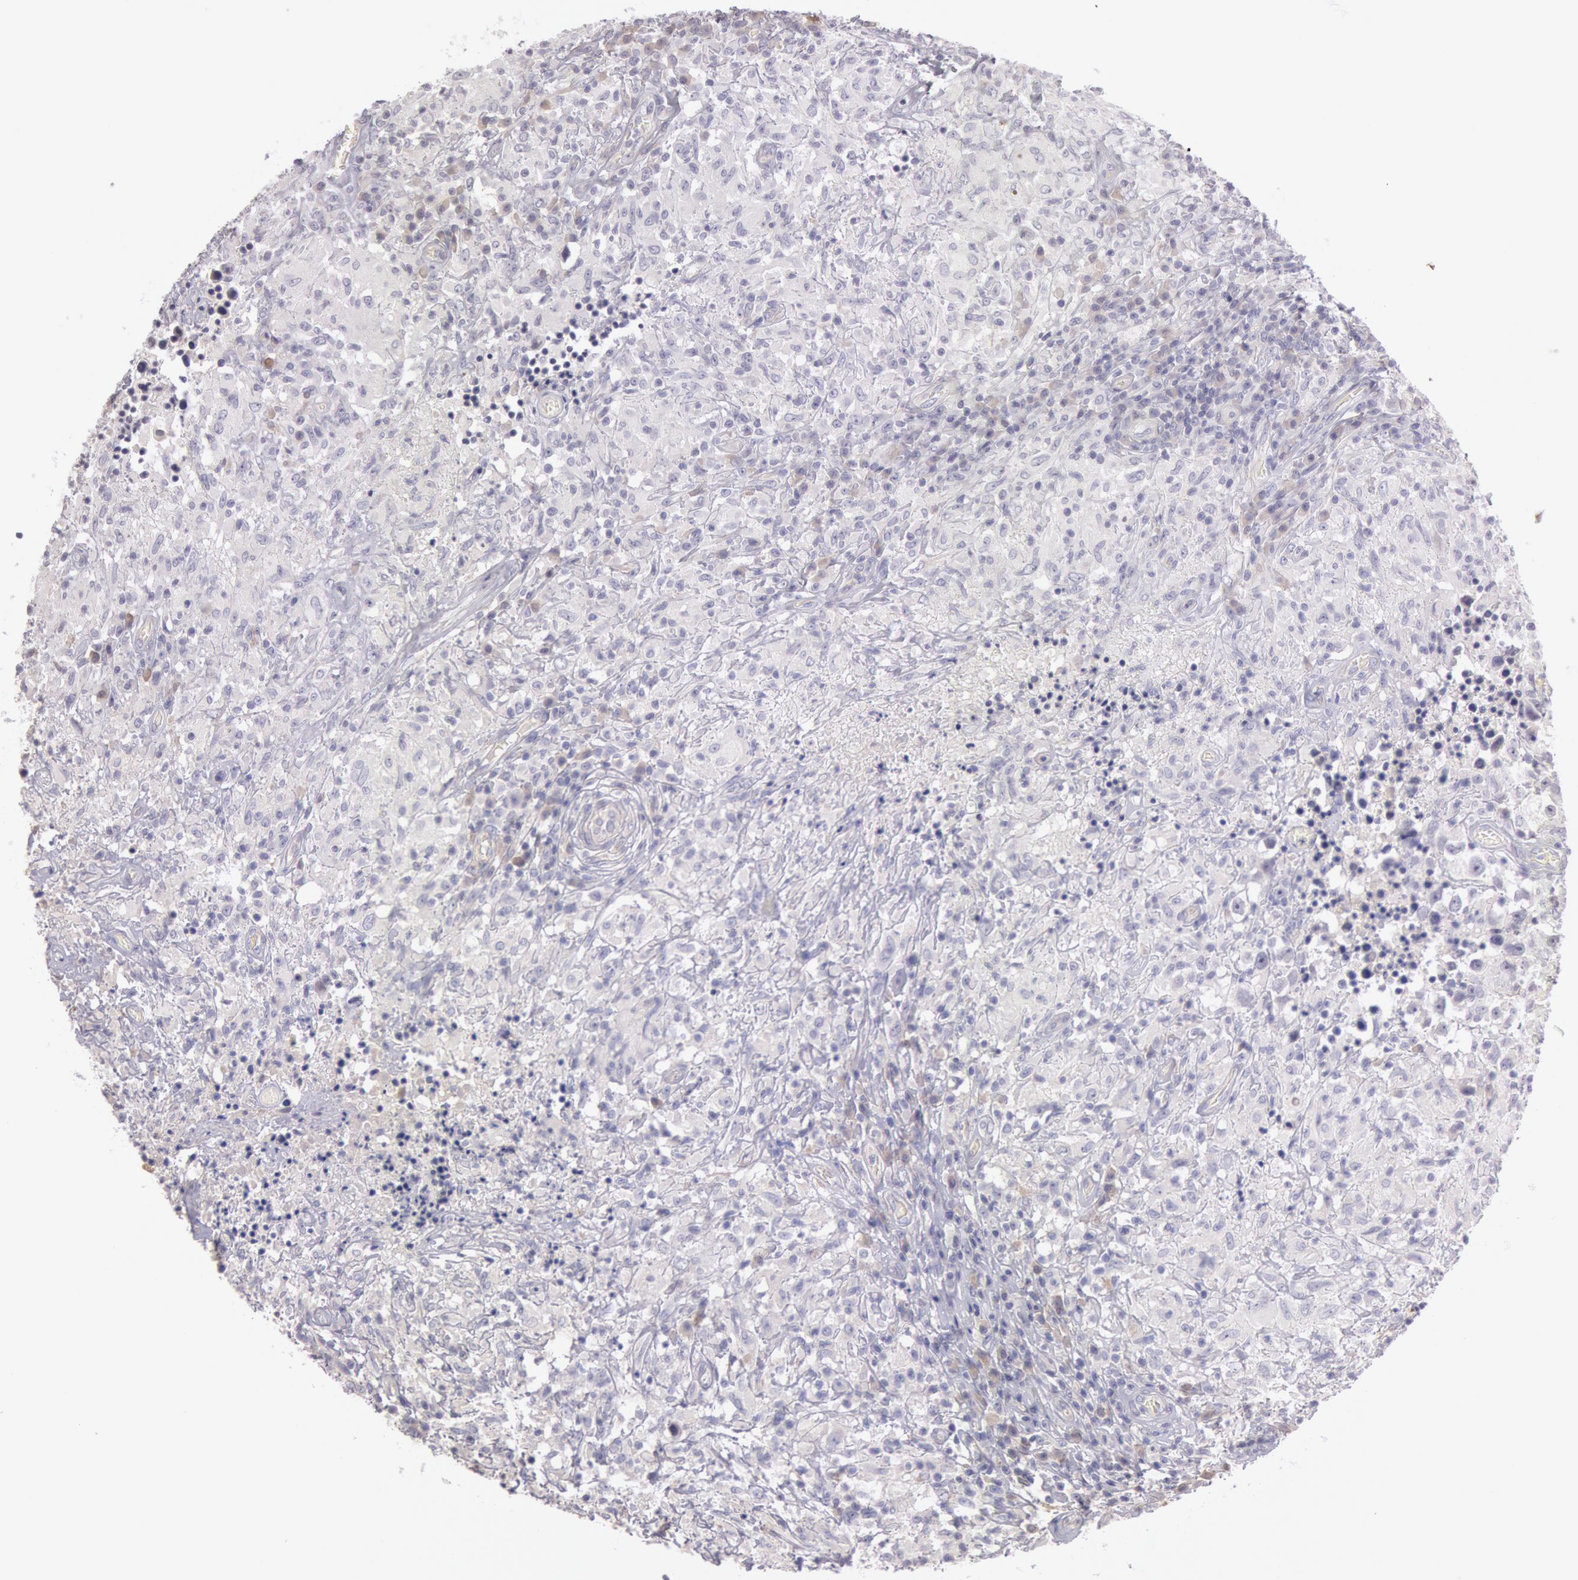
{"staining": {"intensity": "negative", "quantity": "none", "location": "none"}, "tissue": "testis cancer", "cell_type": "Tumor cells", "image_type": "cancer", "snomed": [{"axis": "morphology", "description": "Seminoma, NOS"}, {"axis": "topography", "description": "Testis"}], "caption": "Immunohistochemical staining of testis seminoma reveals no significant positivity in tumor cells. The staining was performed using DAB (3,3'-diaminobenzidine) to visualize the protein expression in brown, while the nuclei were stained in blue with hematoxylin (Magnification: 20x).", "gene": "C1R", "patient": {"sex": "male", "age": 34}}